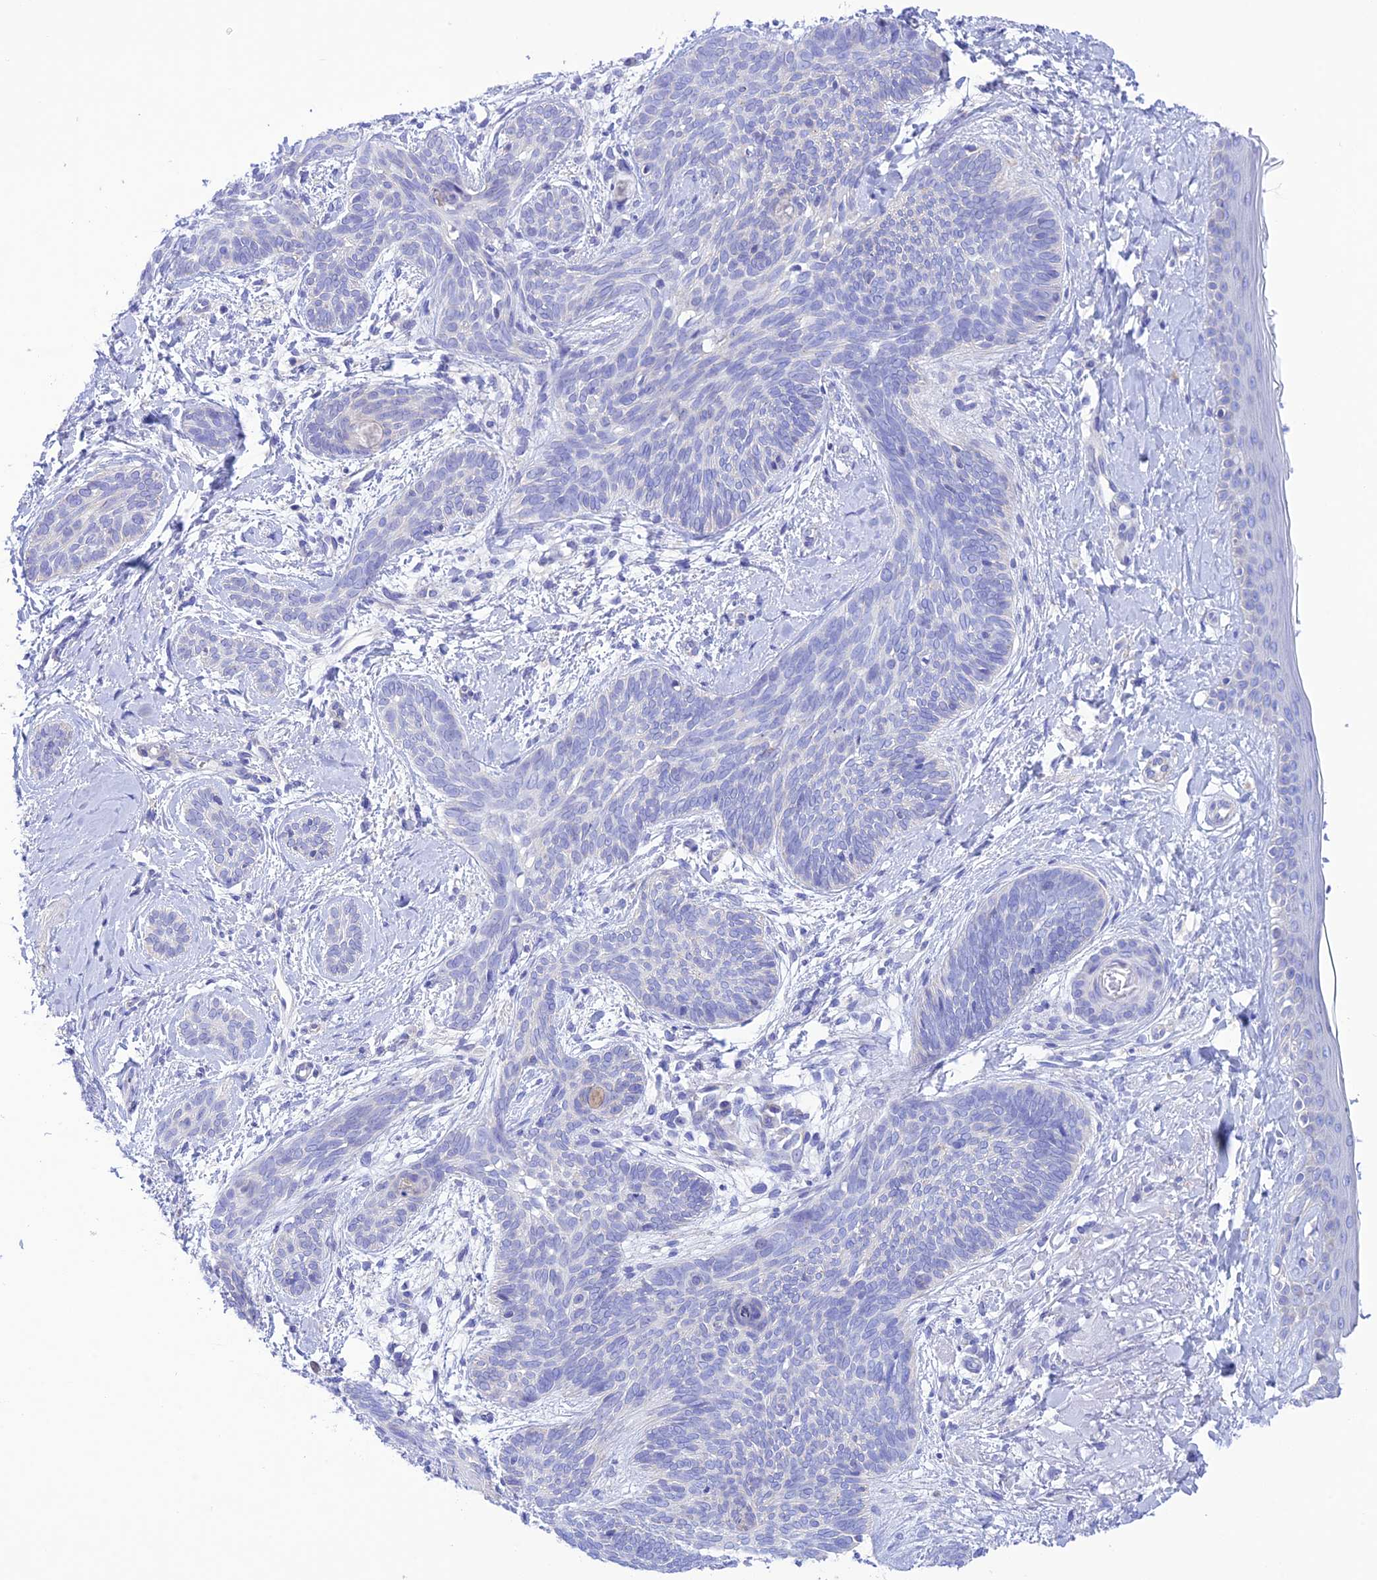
{"staining": {"intensity": "negative", "quantity": "none", "location": "none"}, "tissue": "skin cancer", "cell_type": "Tumor cells", "image_type": "cancer", "snomed": [{"axis": "morphology", "description": "Basal cell carcinoma"}, {"axis": "topography", "description": "Skin"}], "caption": "Photomicrograph shows no protein expression in tumor cells of basal cell carcinoma (skin) tissue.", "gene": "CHSY3", "patient": {"sex": "female", "age": 81}}